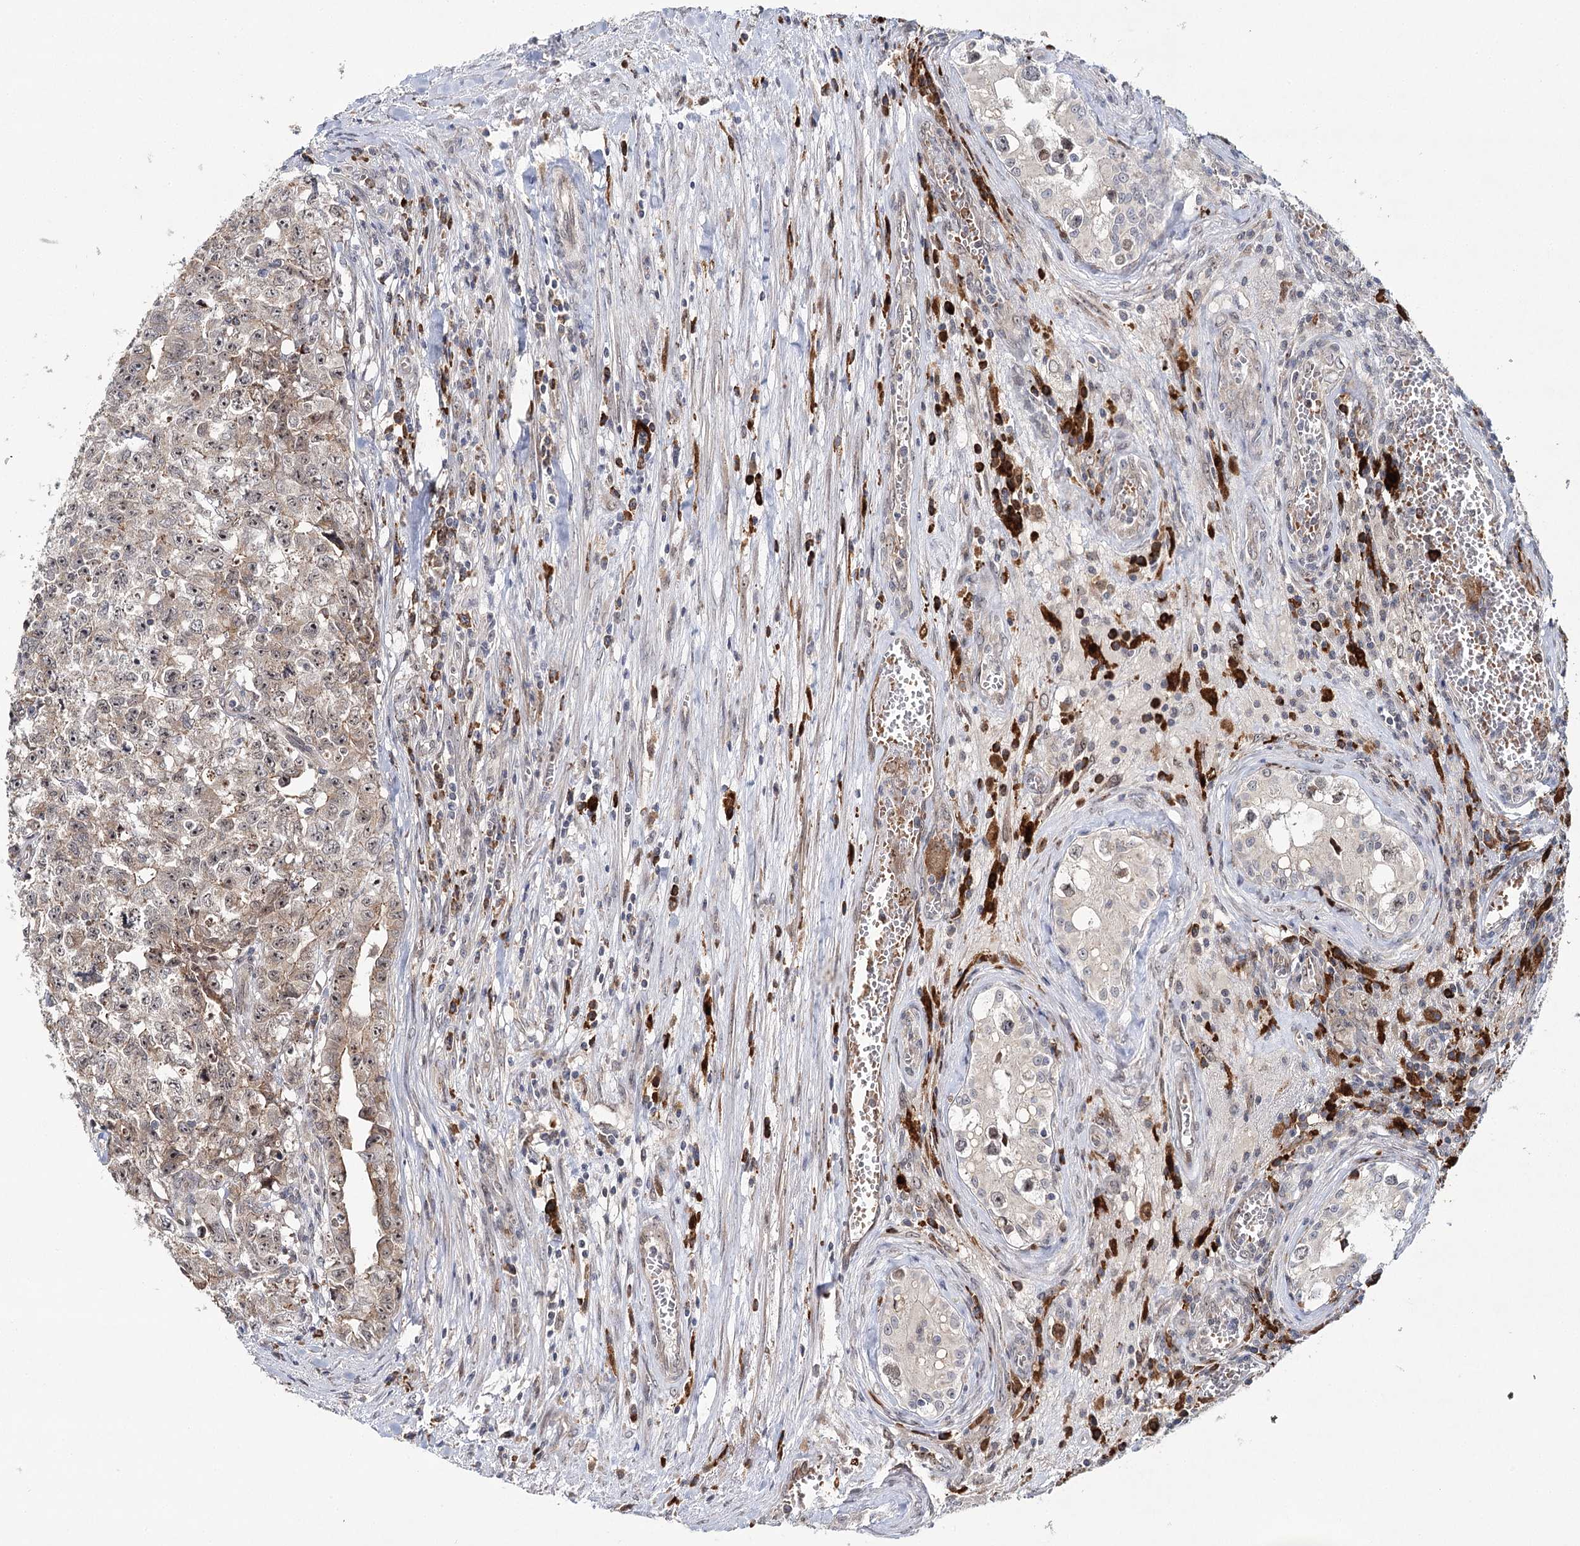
{"staining": {"intensity": "weak", "quantity": "<25%", "location": "cytoplasmic/membranous,nuclear"}, "tissue": "testis cancer", "cell_type": "Tumor cells", "image_type": "cancer", "snomed": [{"axis": "morphology", "description": "Carcinoma, Embryonal, NOS"}, {"axis": "topography", "description": "Testis"}], "caption": "Protein analysis of testis cancer (embryonal carcinoma) demonstrates no significant expression in tumor cells. Brightfield microscopy of immunohistochemistry (IHC) stained with DAB (3,3'-diaminobenzidine) (brown) and hematoxylin (blue), captured at high magnification.", "gene": "WDR36", "patient": {"sex": "male", "age": 28}}